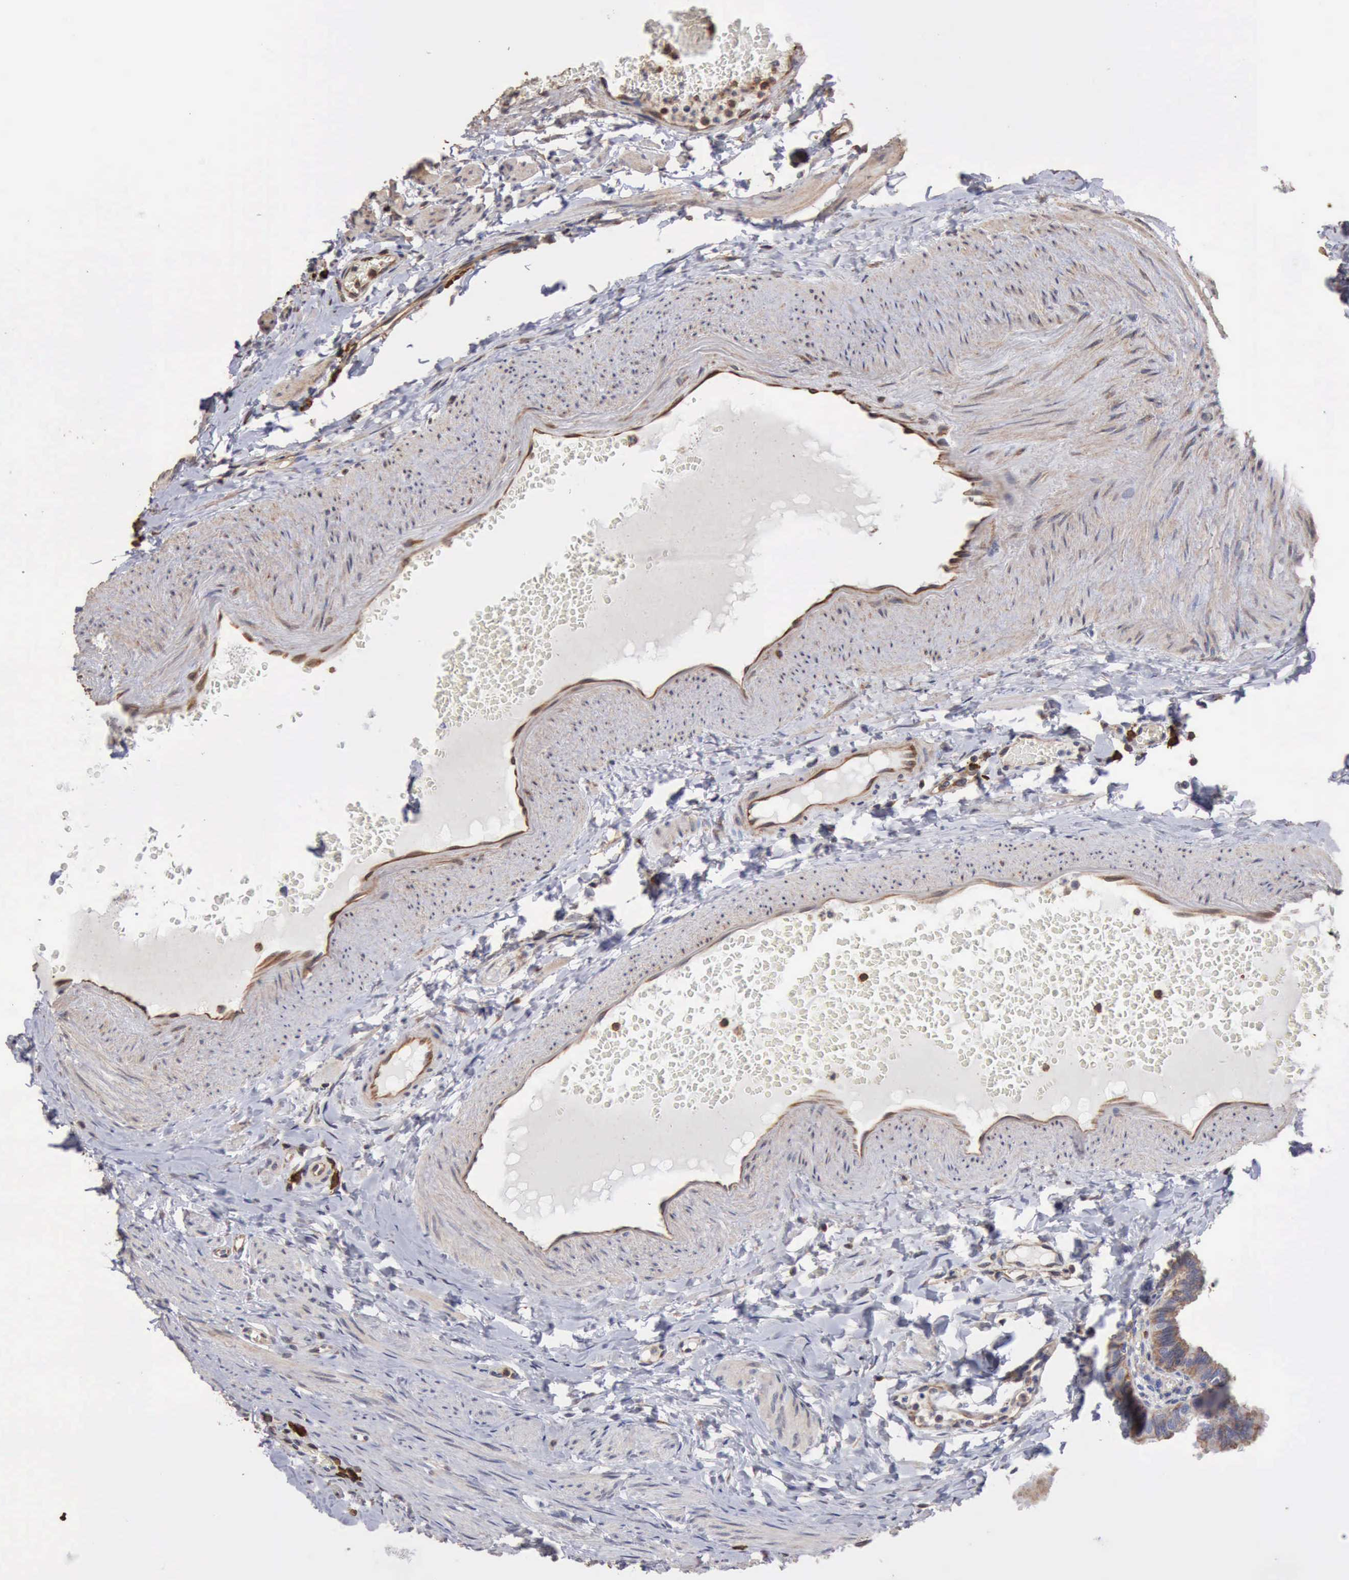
{"staining": {"intensity": "weak", "quantity": ">75%", "location": "cytoplasmic/membranous"}, "tissue": "fallopian tube", "cell_type": "Glandular cells", "image_type": "normal", "snomed": [{"axis": "morphology", "description": "Normal tissue, NOS"}, {"axis": "topography", "description": "Fallopian tube"}, {"axis": "topography", "description": "Ovary"}], "caption": "A histopathology image showing weak cytoplasmic/membranous expression in approximately >75% of glandular cells in unremarkable fallopian tube, as visualized by brown immunohistochemical staining.", "gene": "GPR101", "patient": {"sex": "female", "age": 51}}